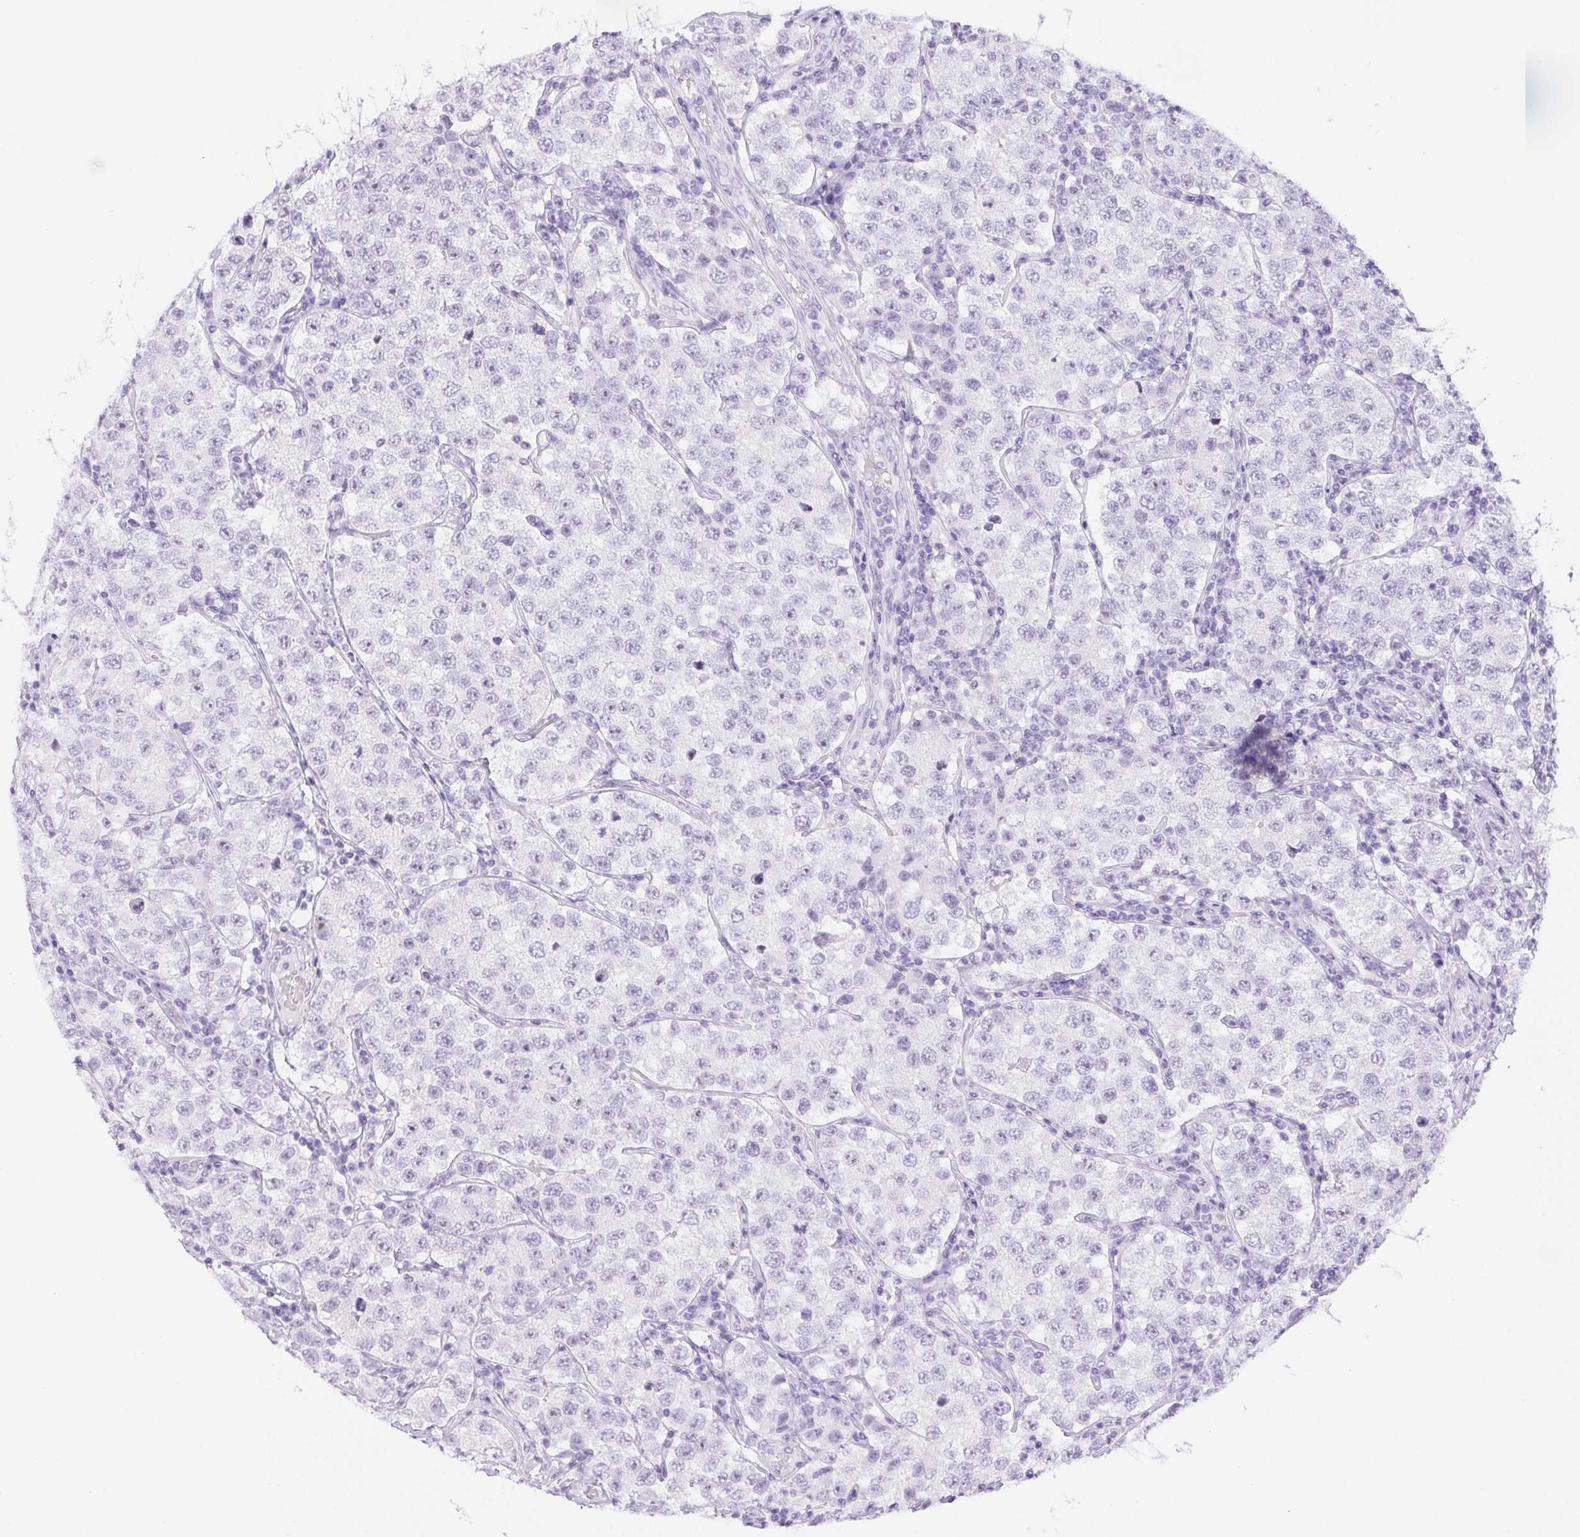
{"staining": {"intensity": "negative", "quantity": "none", "location": "none"}, "tissue": "testis cancer", "cell_type": "Tumor cells", "image_type": "cancer", "snomed": [{"axis": "morphology", "description": "Seminoma, NOS"}, {"axis": "topography", "description": "Testis"}], "caption": "Photomicrograph shows no protein expression in tumor cells of testis cancer tissue. (Immunohistochemistry (ihc), brightfield microscopy, high magnification).", "gene": "ST8SIA3", "patient": {"sex": "male", "age": 34}}